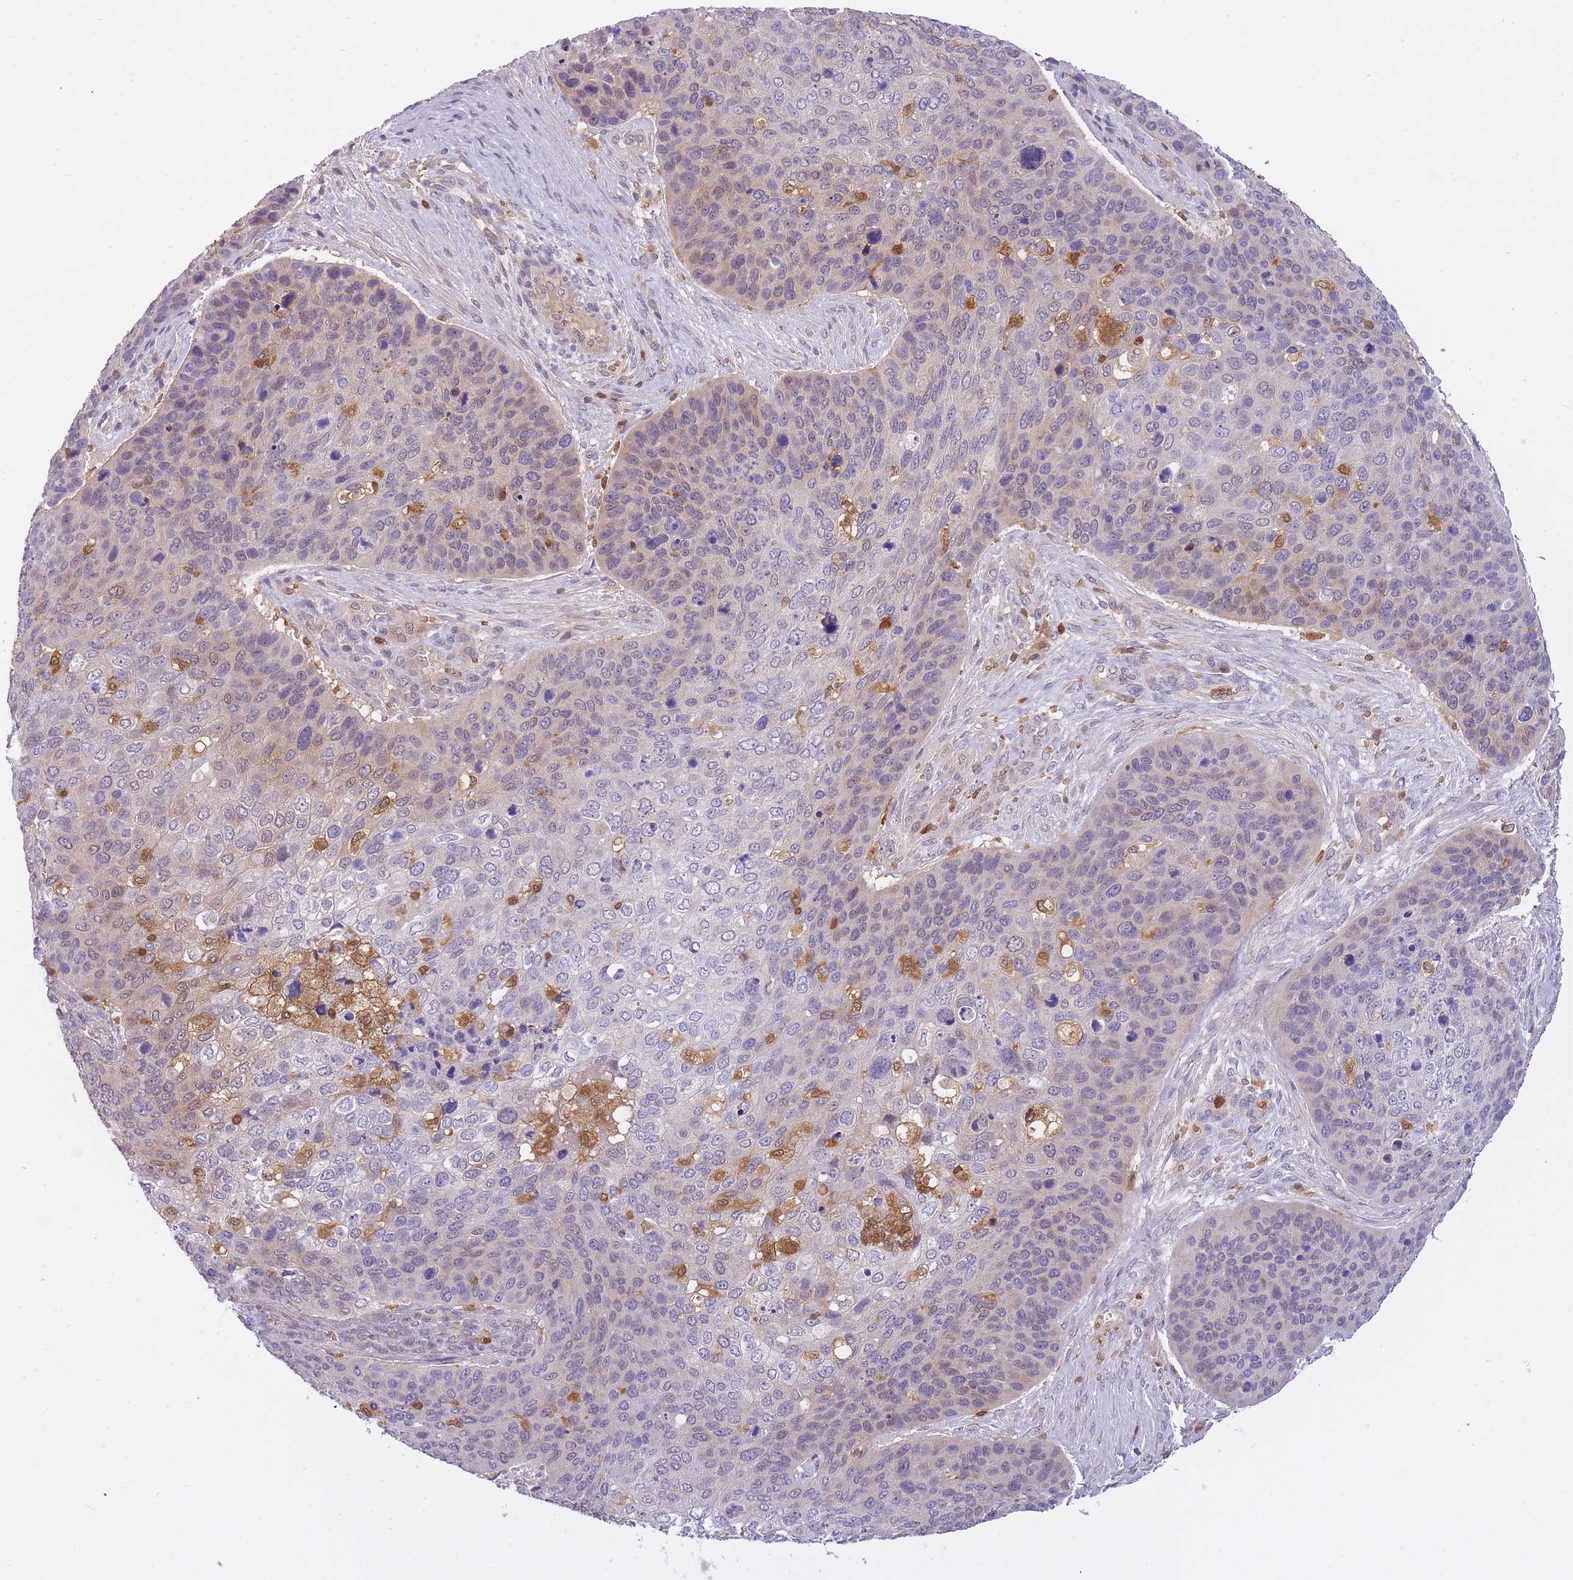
{"staining": {"intensity": "moderate", "quantity": "<25%", "location": "cytoplasmic/membranous,nuclear"}, "tissue": "skin cancer", "cell_type": "Tumor cells", "image_type": "cancer", "snomed": [{"axis": "morphology", "description": "Basal cell carcinoma"}, {"axis": "topography", "description": "Skin"}], "caption": "Immunohistochemical staining of skin cancer reveals low levels of moderate cytoplasmic/membranous and nuclear protein staining in approximately <25% of tumor cells. The staining was performed using DAB (3,3'-diaminobenzidine) to visualize the protein expression in brown, while the nuclei were stained in blue with hematoxylin (Magnification: 20x).", "gene": "CXorf38", "patient": {"sex": "female", "age": 74}}